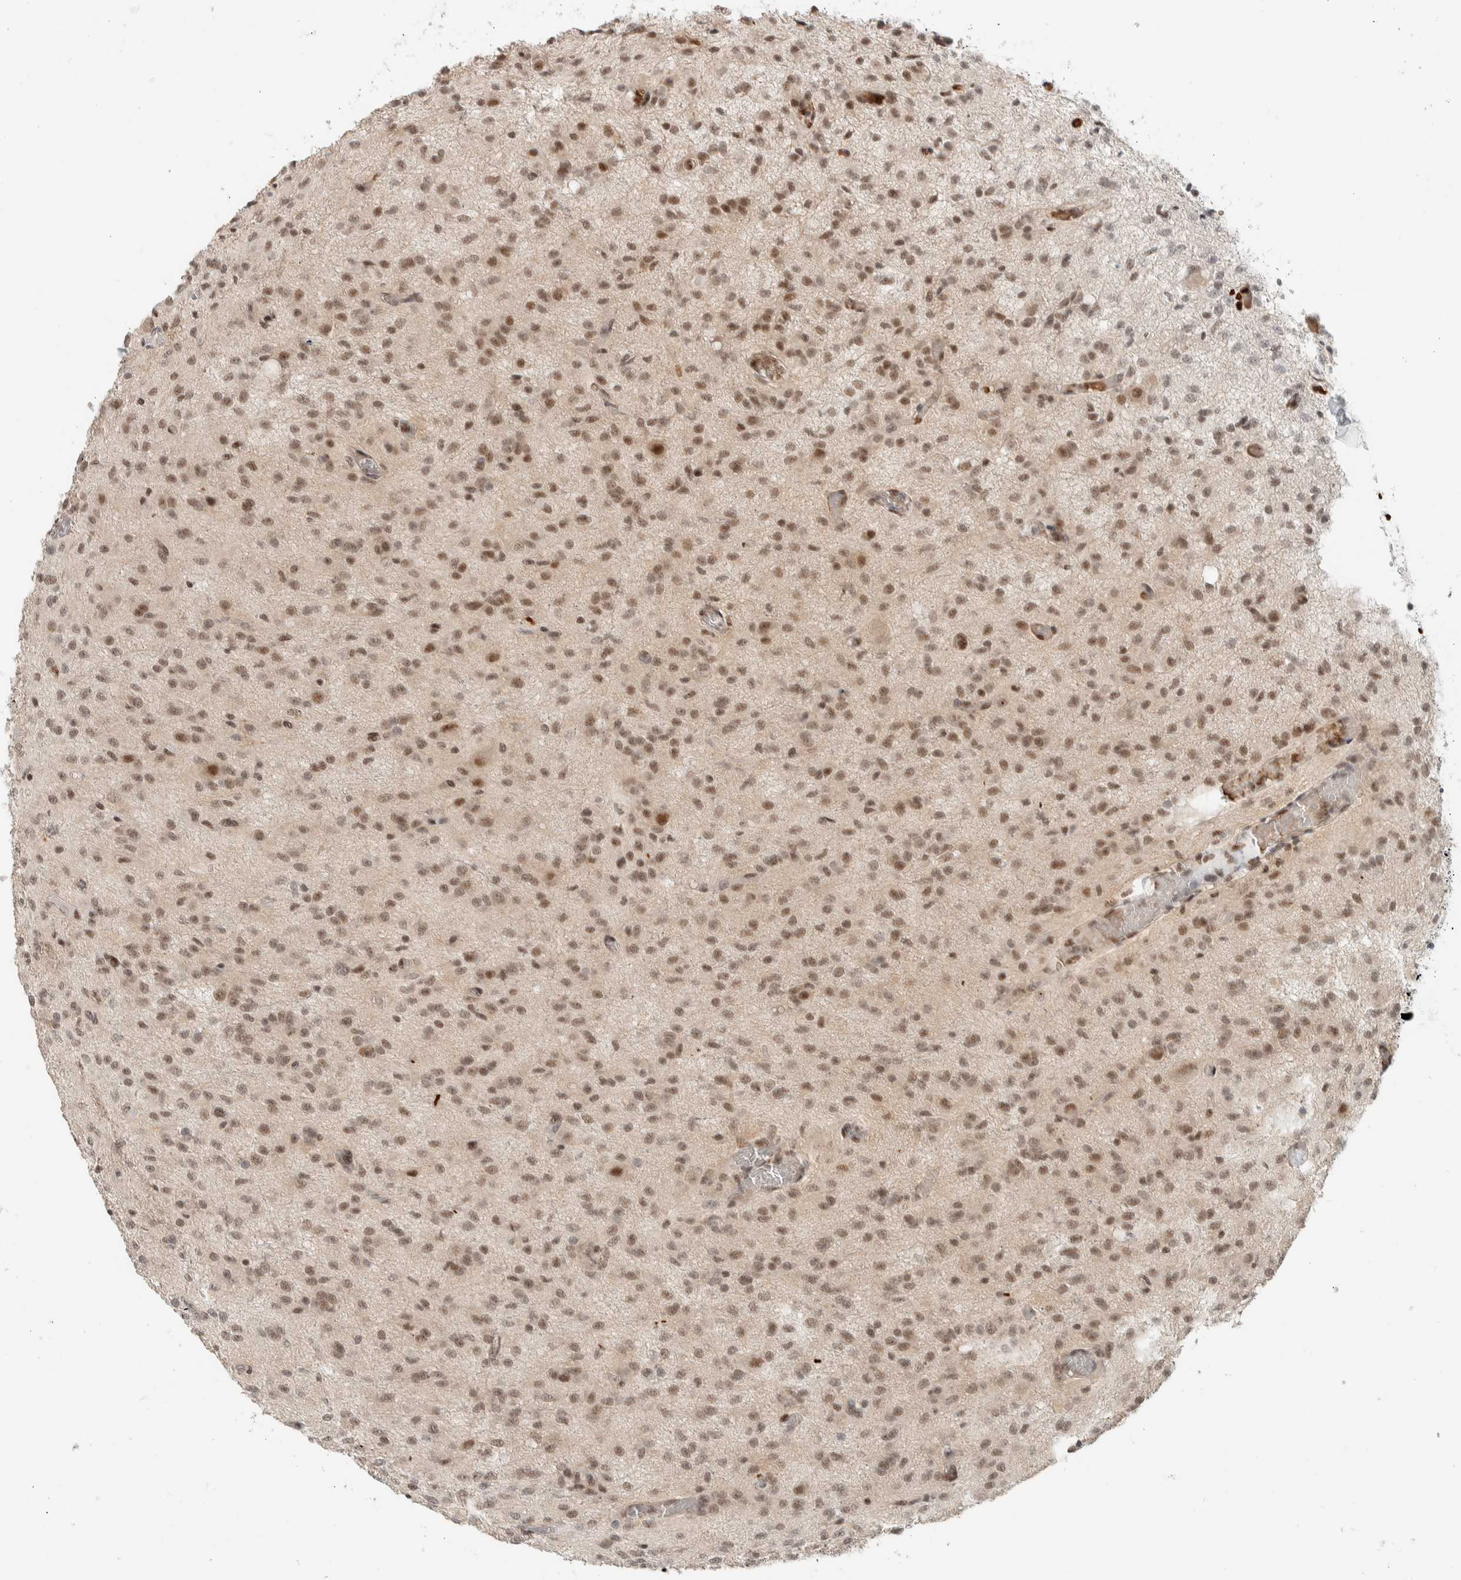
{"staining": {"intensity": "moderate", "quantity": ">75%", "location": "nuclear"}, "tissue": "glioma", "cell_type": "Tumor cells", "image_type": "cancer", "snomed": [{"axis": "morphology", "description": "Glioma, malignant, High grade"}, {"axis": "topography", "description": "Brain"}], "caption": "About >75% of tumor cells in human glioma demonstrate moderate nuclear protein staining as visualized by brown immunohistochemical staining.", "gene": "ZBTB2", "patient": {"sex": "female", "age": 59}}